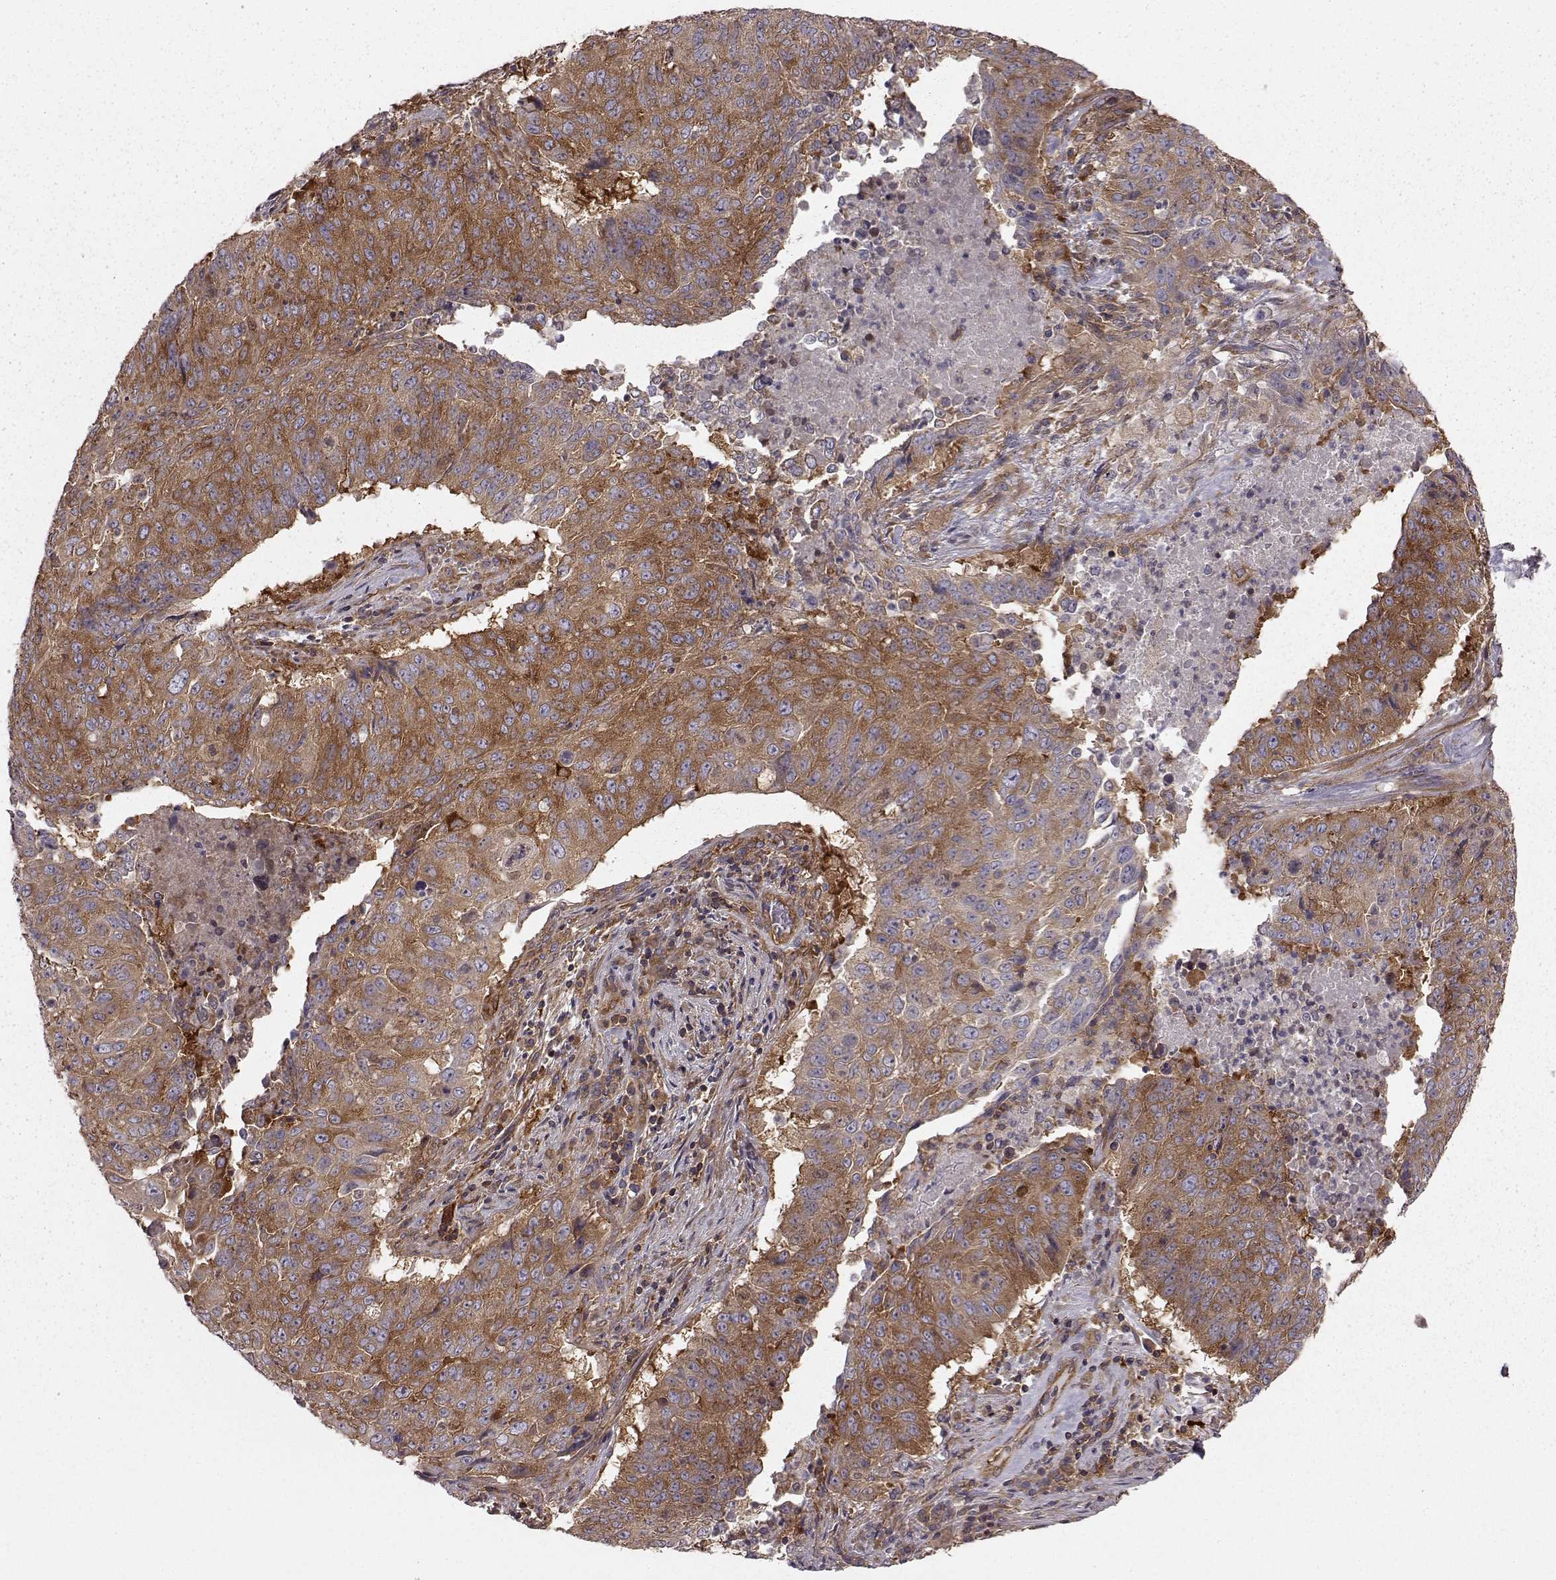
{"staining": {"intensity": "moderate", "quantity": ">75%", "location": "cytoplasmic/membranous"}, "tissue": "lung cancer", "cell_type": "Tumor cells", "image_type": "cancer", "snomed": [{"axis": "morphology", "description": "Normal tissue, NOS"}, {"axis": "morphology", "description": "Squamous cell carcinoma, NOS"}, {"axis": "topography", "description": "Bronchus"}, {"axis": "topography", "description": "Lung"}], "caption": "Immunohistochemical staining of human lung cancer (squamous cell carcinoma) exhibits medium levels of moderate cytoplasmic/membranous protein positivity in about >75% of tumor cells.", "gene": "RABGAP1", "patient": {"sex": "male", "age": 64}}